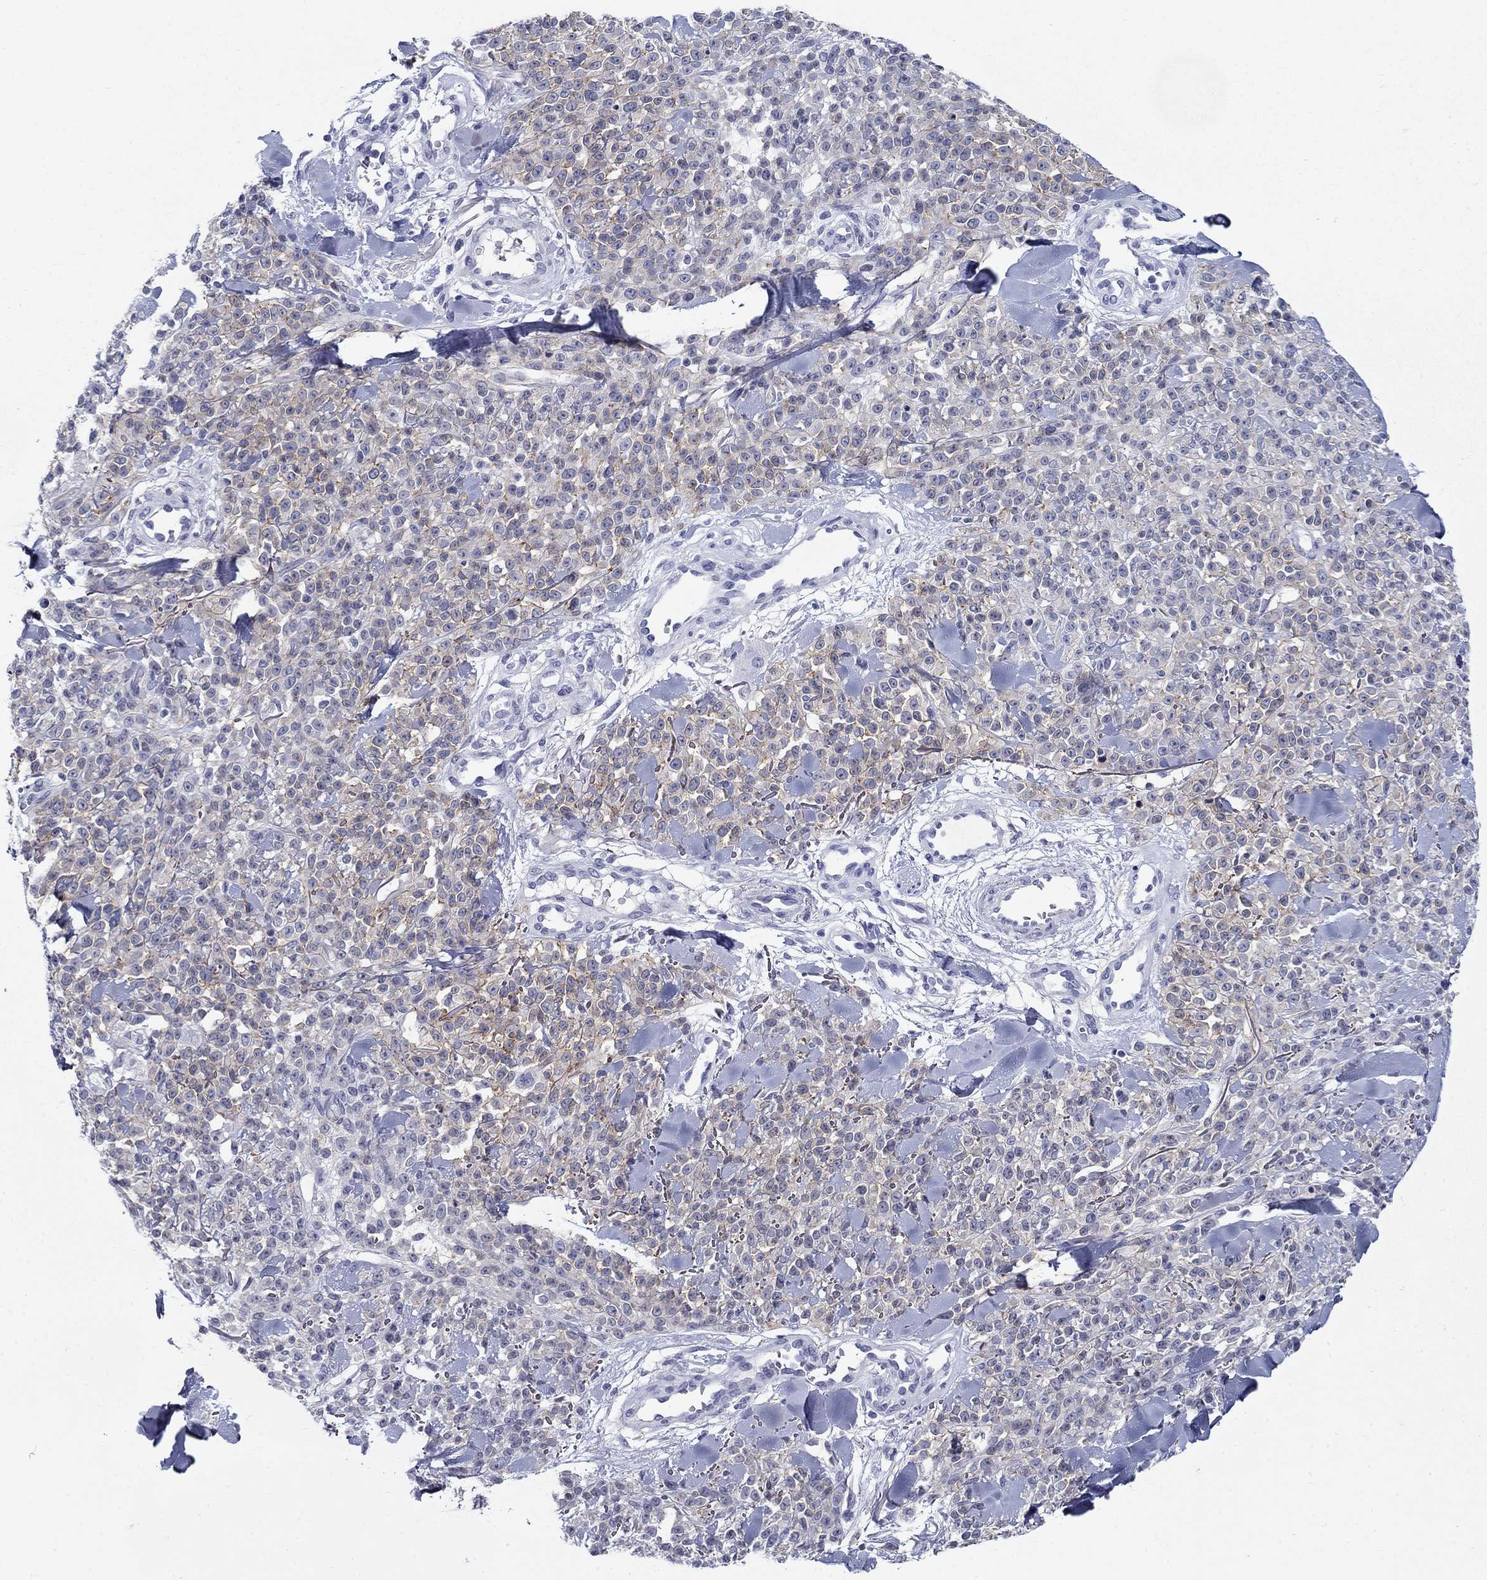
{"staining": {"intensity": "weak", "quantity": "25%-75%", "location": "cytoplasmic/membranous"}, "tissue": "melanoma", "cell_type": "Tumor cells", "image_type": "cancer", "snomed": [{"axis": "morphology", "description": "Malignant melanoma, NOS"}, {"axis": "topography", "description": "Skin"}, {"axis": "topography", "description": "Skin of trunk"}], "caption": "Brown immunohistochemical staining in melanoma demonstrates weak cytoplasmic/membranous staining in approximately 25%-75% of tumor cells. (Brightfield microscopy of DAB IHC at high magnification).", "gene": "C4orf19", "patient": {"sex": "male", "age": 74}}